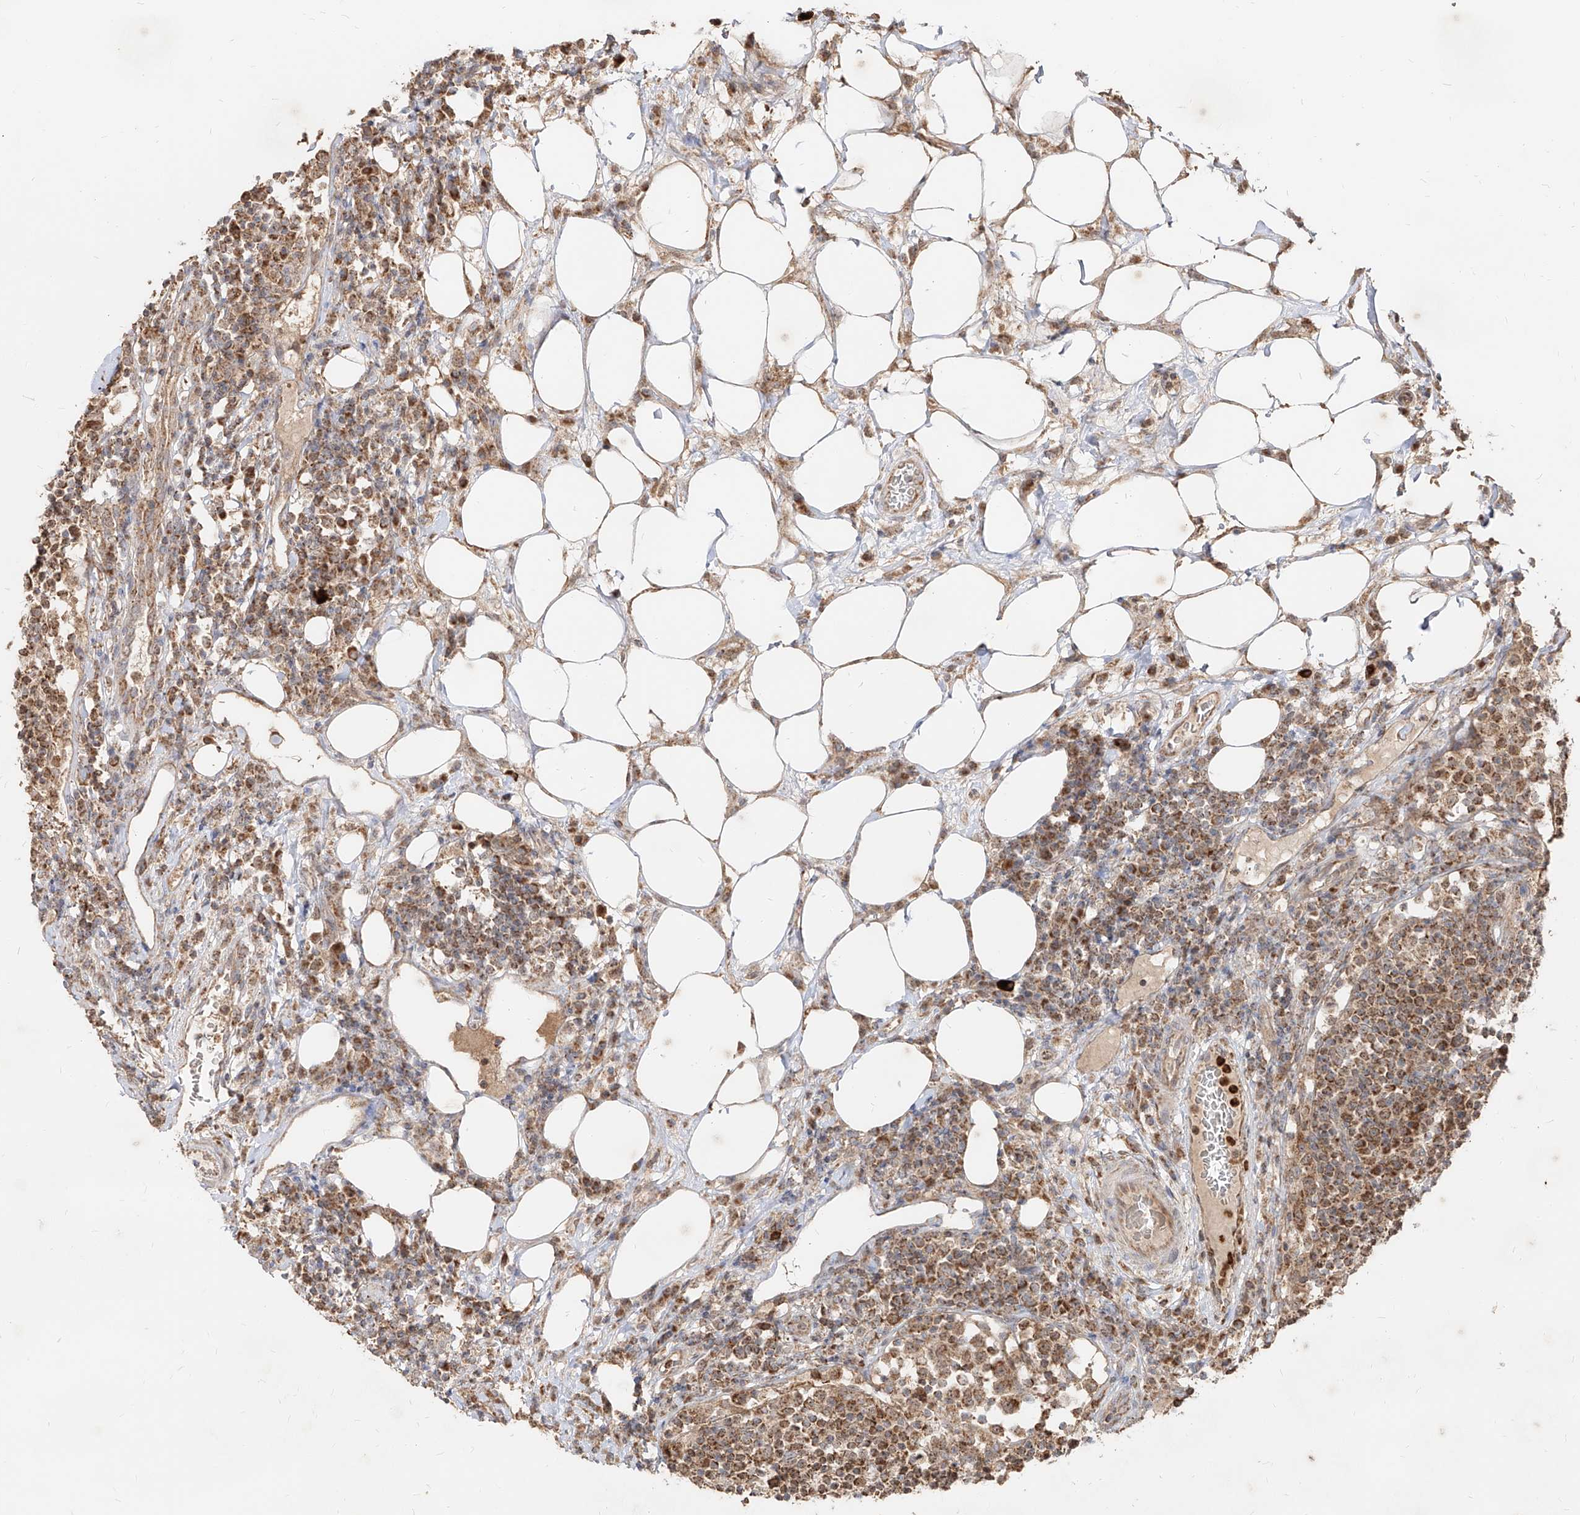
{"staining": {"intensity": "moderate", "quantity": ">75%", "location": "cytoplasmic/membranous"}, "tissue": "lymph node", "cell_type": "Germinal center cells", "image_type": "normal", "snomed": [{"axis": "morphology", "description": "Normal tissue, NOS"}, {"axis": "topography", "description": "Lymph node"}], "caption": "IHC (DAB (3,3'-diaminobenzidine)) staining of benign lymph node displays moderate cytoplasmic/membranous protein expression in approximately >75% of germinal center cells.", "gene": "AIM2", "patient": {"sex": "female", "age": 53}}